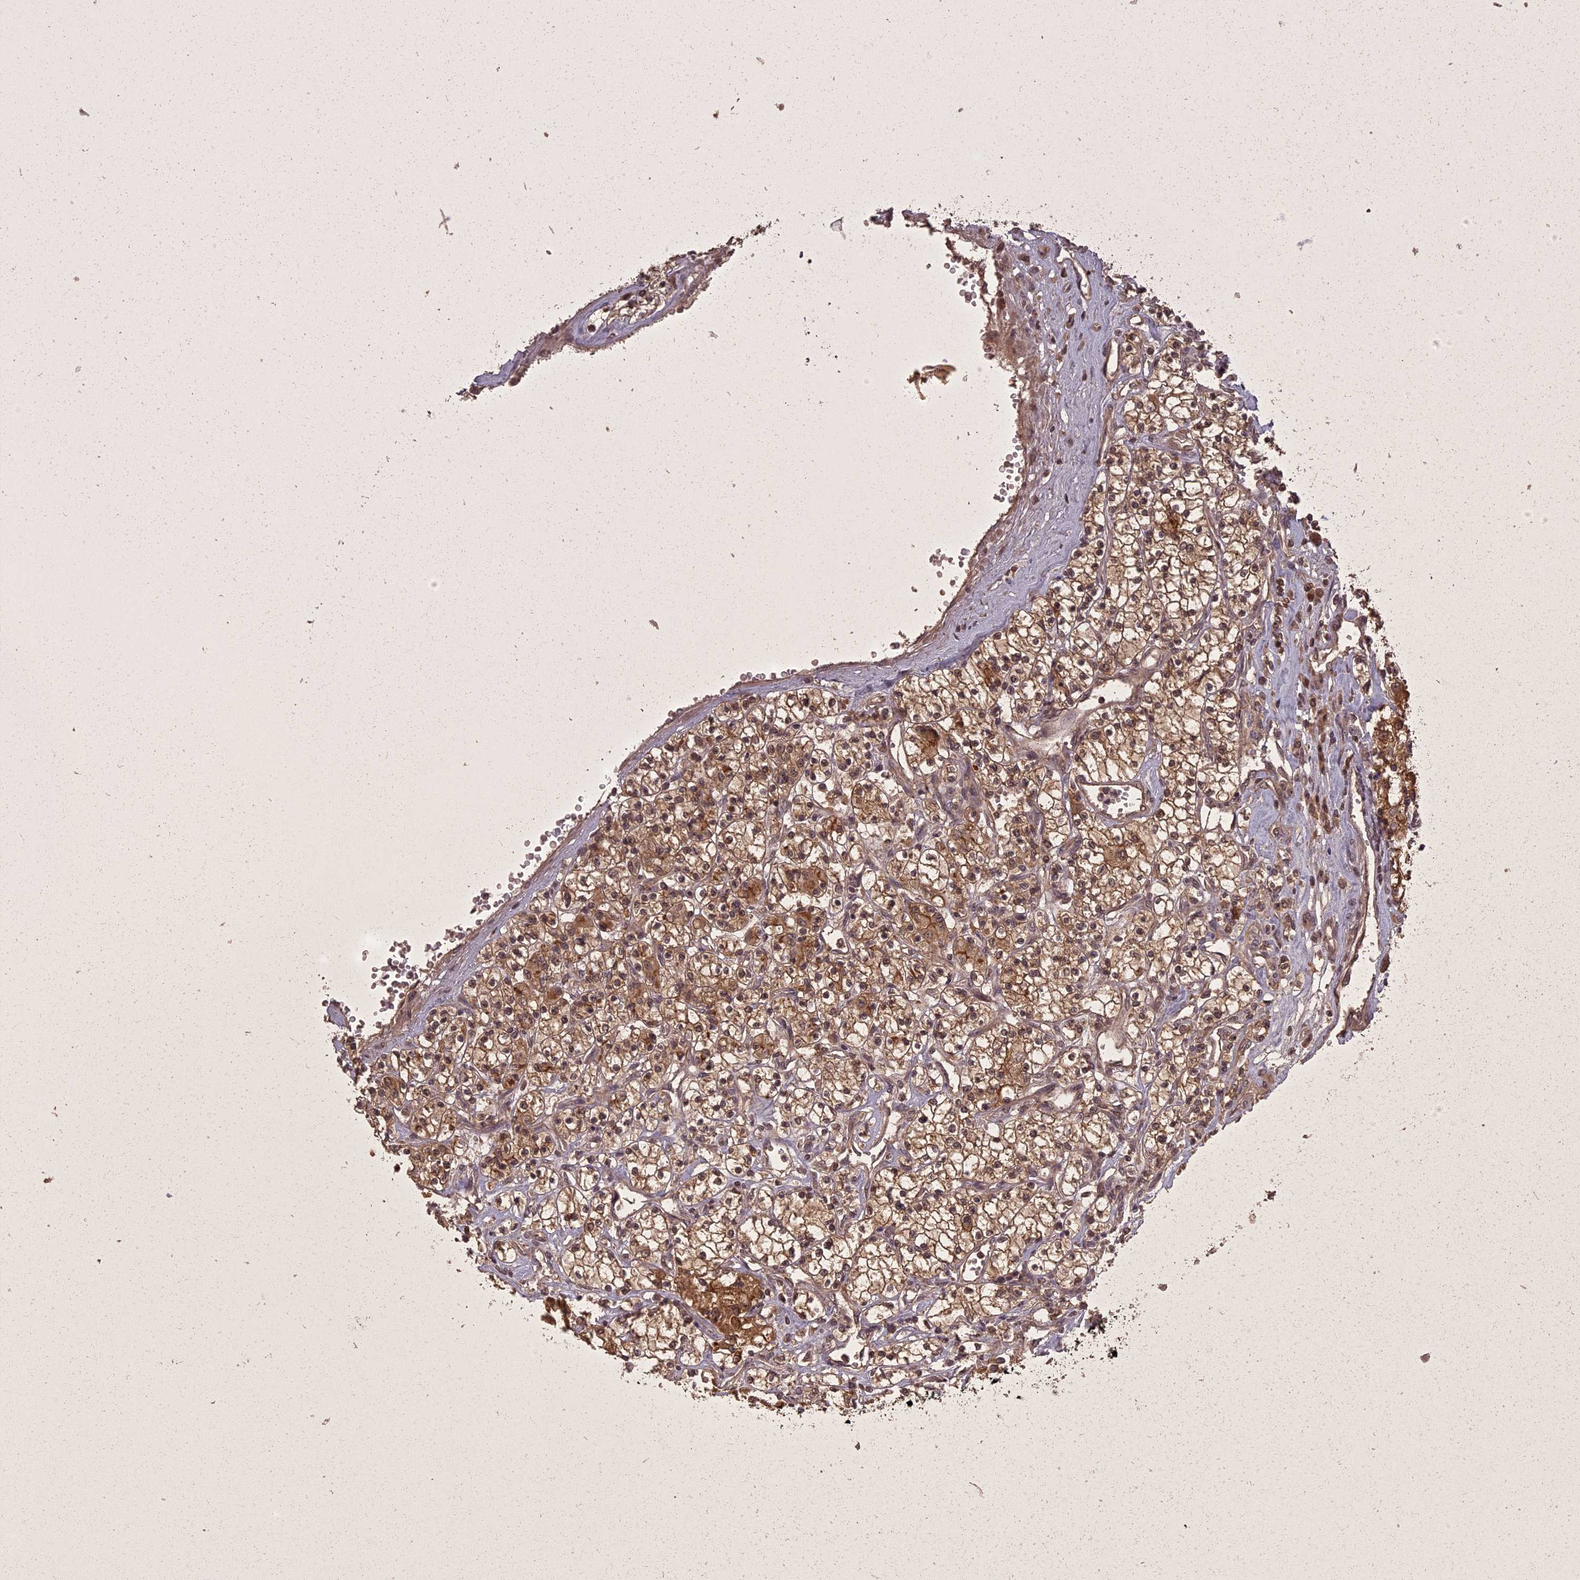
{"staining": {"intensity": "moderate", "quantity": ">75%", "location": "cytoplasmic/membranous,nuclear"}, "tissue": "renal cancer", "cell_type": "Tumor cells", "image_type": "cancer", "snomed": [{"axis": "morphology", "description": "Adenocarcinoma, NOS"}, {"axis": "topography", "description": "Kidney"}], "caption": "Moderate cytoplasmic/membranous and nuclear protein staining is appreciated in about >75% of tumor cells in renal cancer (adenocarcinoma). Nuclei are stained in blue.", "gene": "ING5", "patient": {"sex": "female", "age": 59}}